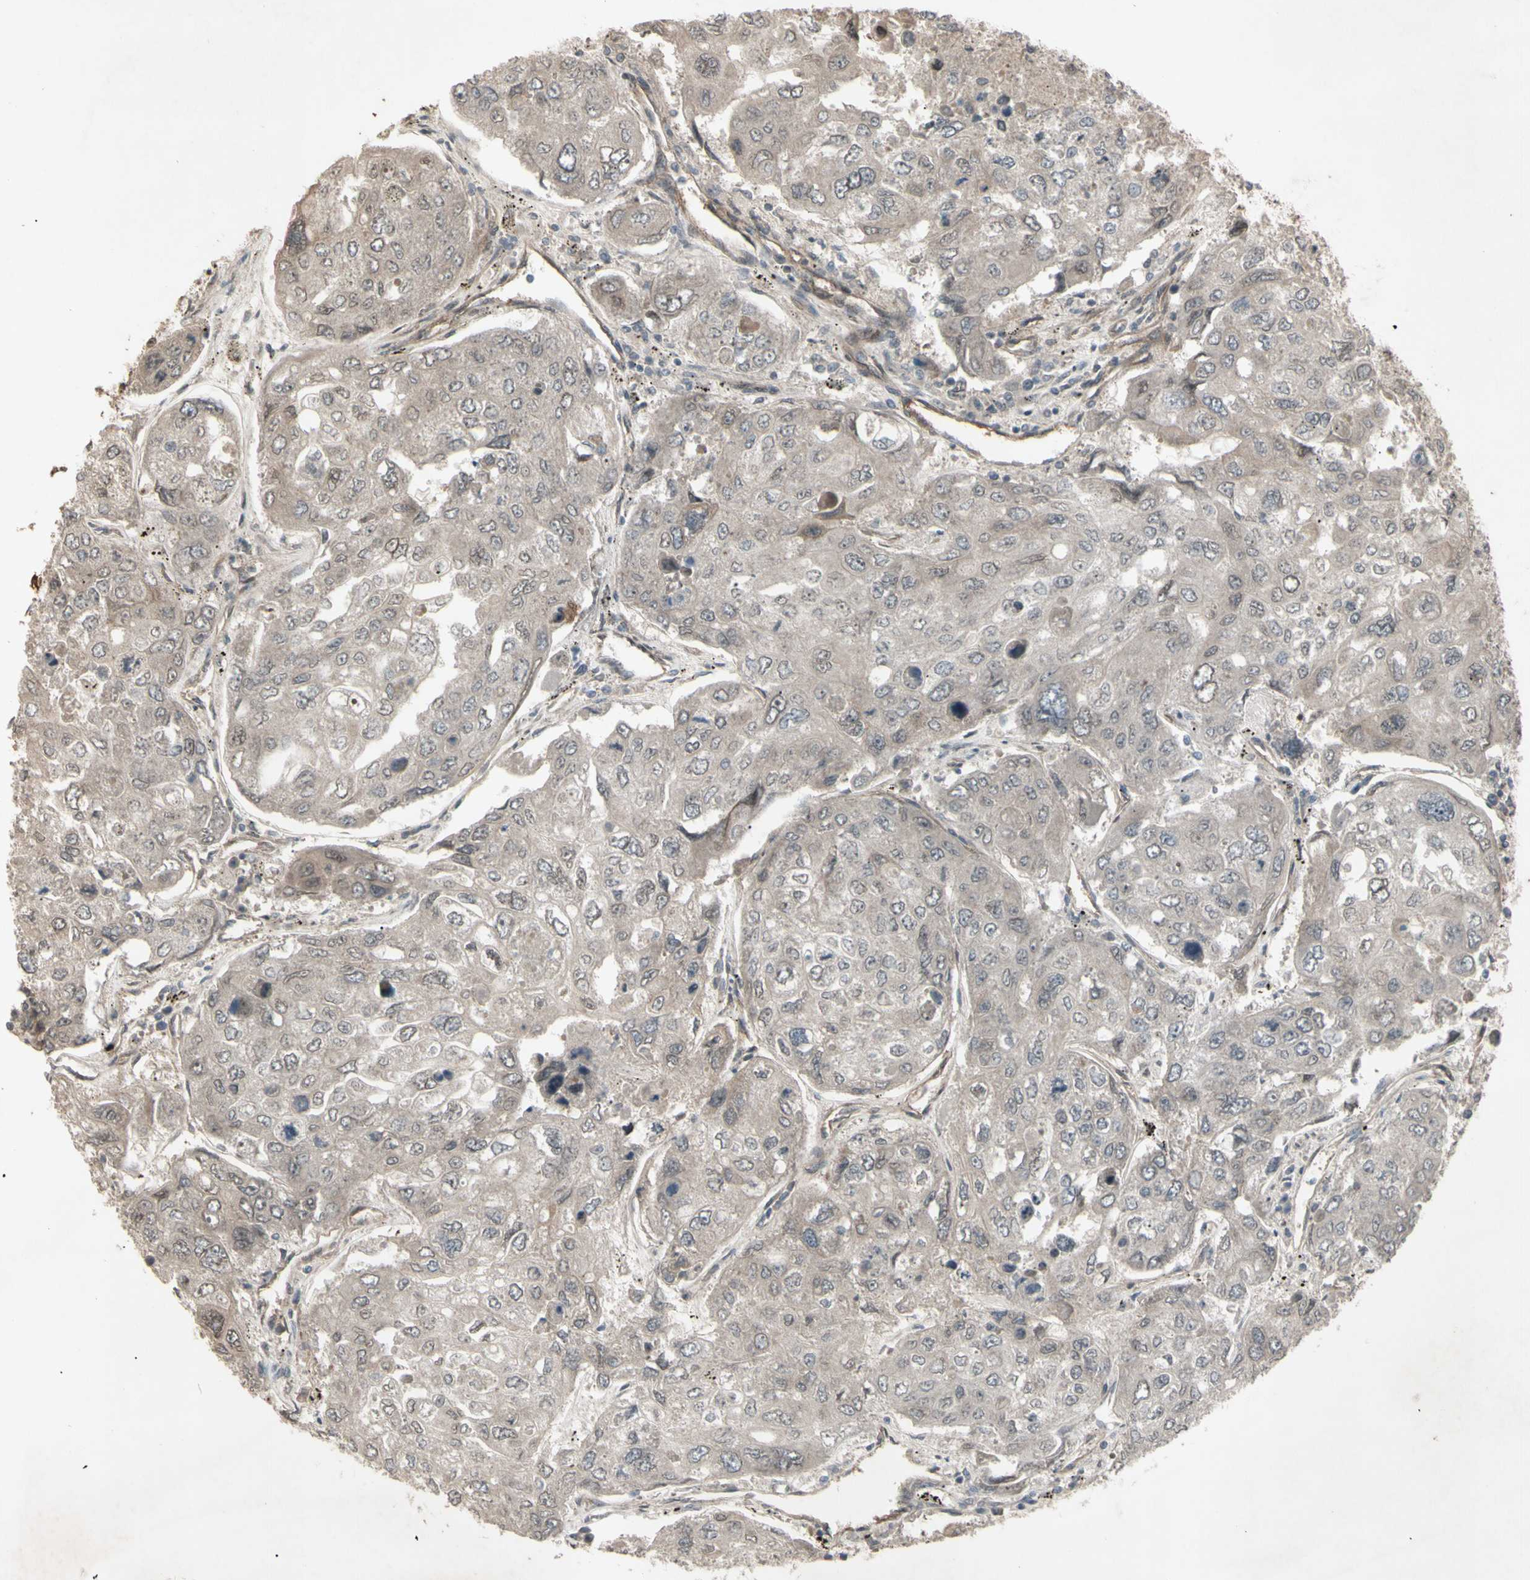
{"staining": {"intensity": "weak", "quantity": ">75%", "location": "cytoplasmic/membranous"}, "tissue": "urothelial cancer", "cell_type": "Tumor cells", "image_type": "cancer", "snomed": [{"axis": "morphology", "description": "Urothelial carcinoma, High grade"}, {"axis": "topography", "description": "Lymph node"}, {"axis": "topography", "description": "Urinary bladder"}], "caption": "High-grade urothelial carcinoma stained with DAB (3,3'-diaminobenzidine) immunohistochemistry demonstrates low levels of weak cytoplasmic/membranous expression in about >75% of tumor cells. (Stains: DAB (3,3'-diaminobenzidine) in brown, nuclei in blue, Microscopy: brightfield microscopy at high magnification).", "gene": "JAG1", "patient": {"sex": "male", "age": 51}}